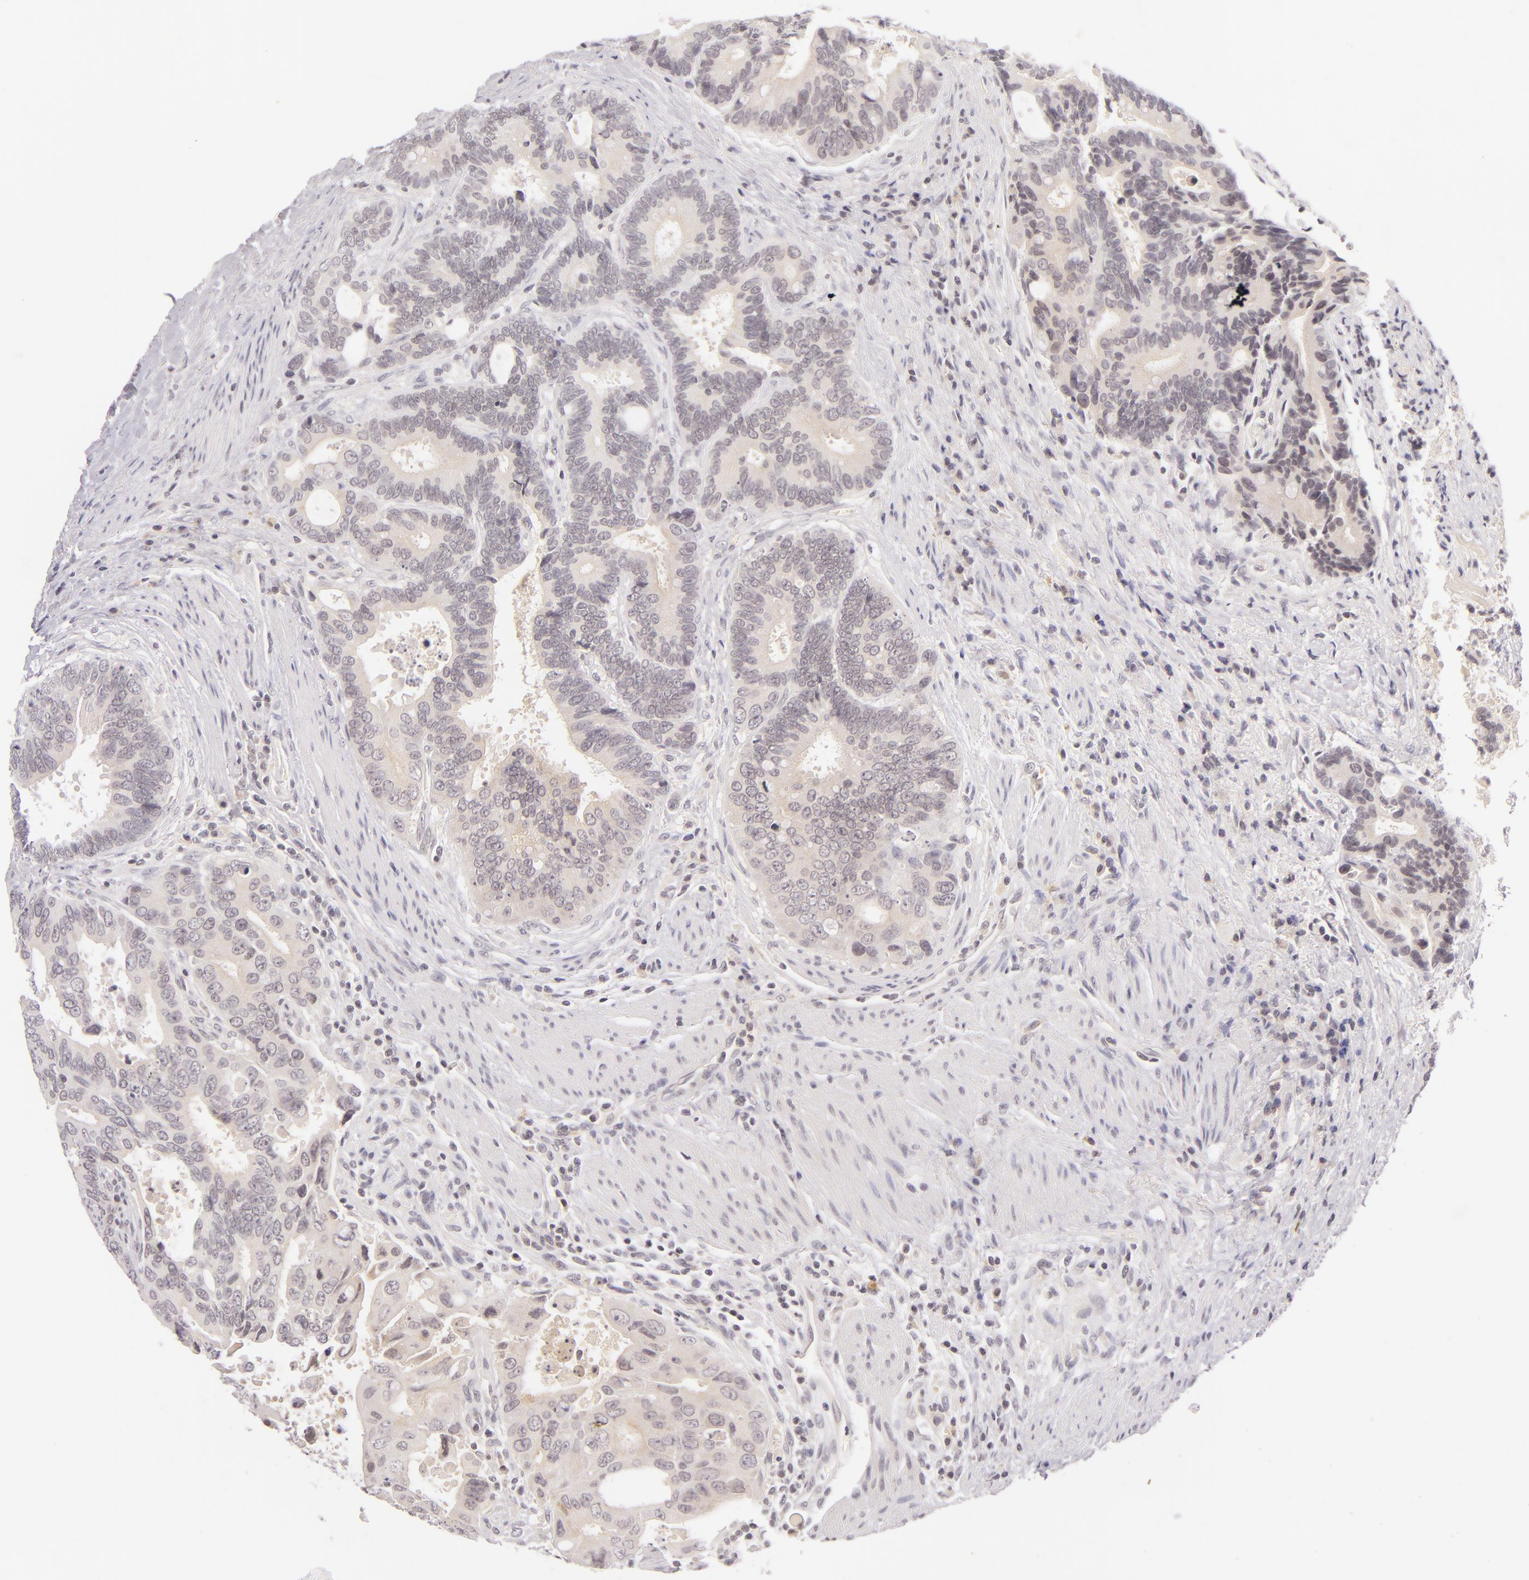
{"staining": {"intensity": "weak", "quantity": "<25%", "location": "cytoplasmic/membranous"}, "tissue": "colorectal cancer", "cell_type": "Tumor cells", "image_type": "cancer", "snomed": [{"axis": "morphology", "description": "Adenocarcinoma, NOS"}, {"axis": "topography", "description": "Rectum"}], "caption": "Tumor cells are negative for protein expression in human colorectal cancer (adenocarcinoma).", "gene": "CASP8", "patient": {"sex": "female", "age": 67}}